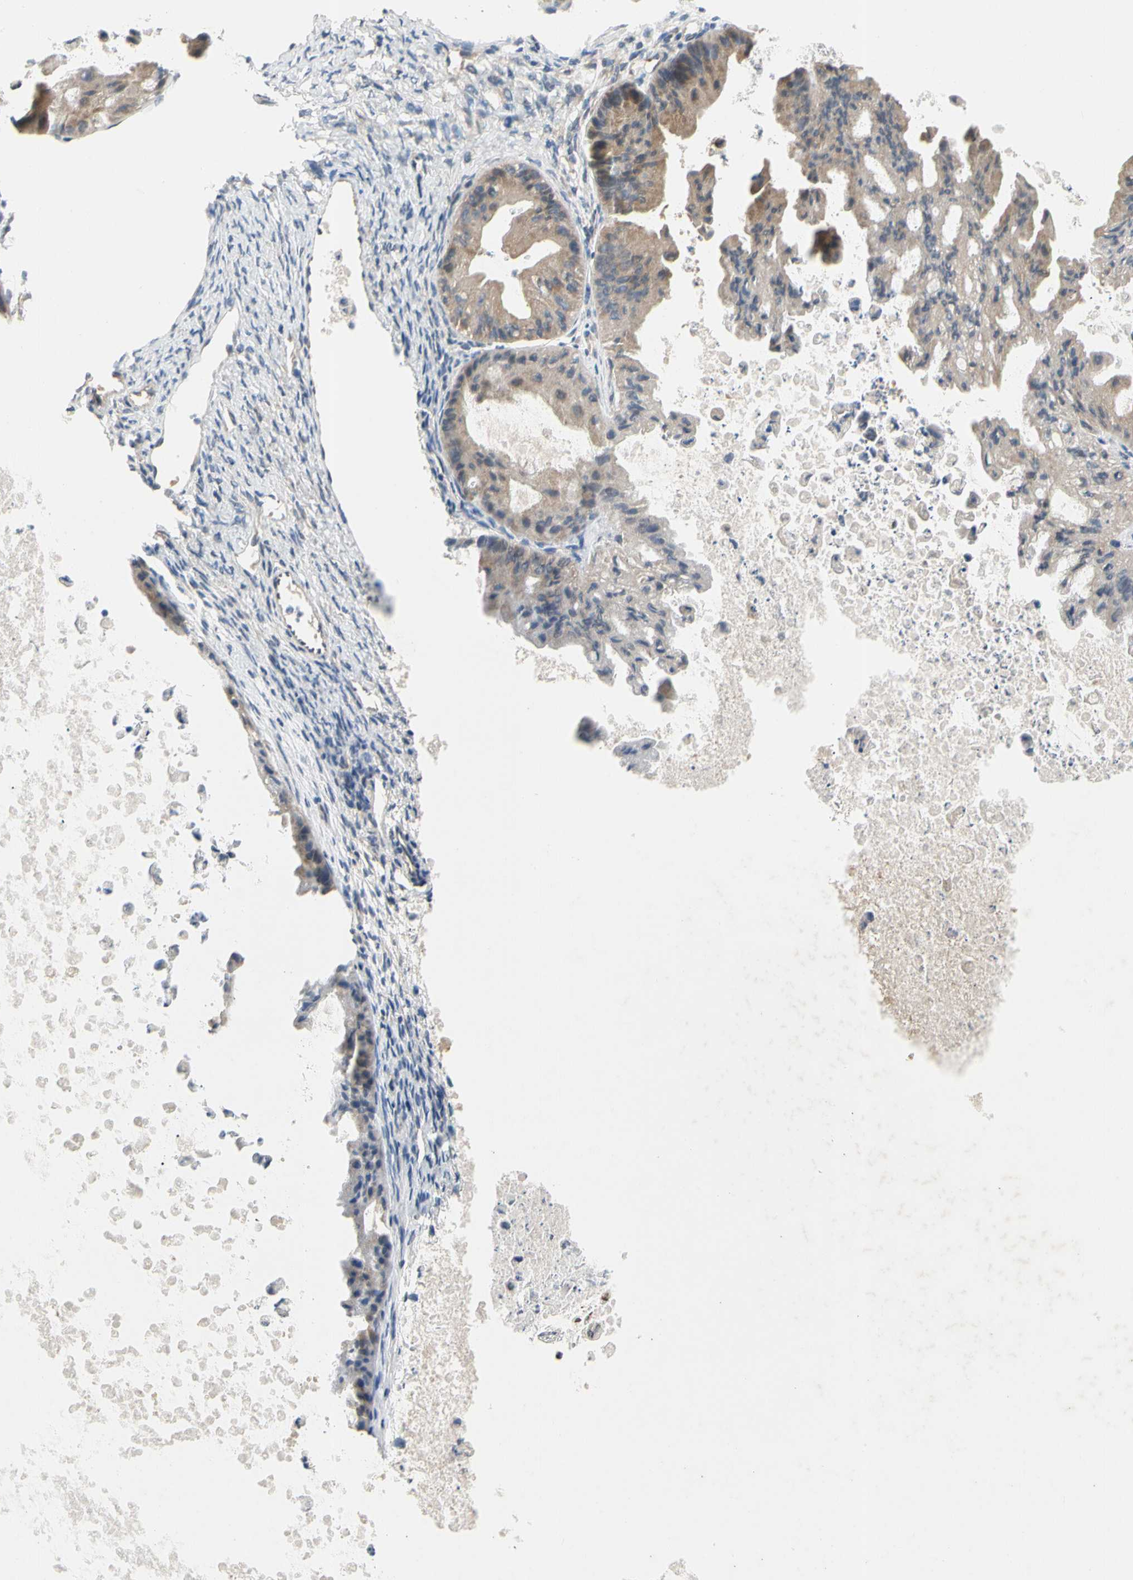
{"staining": {"intensity": "moderate", "quantity": ">75%", "location": "cytoplasmic/membranous"}, "tissue": "ovarian cancer", "cell_type": "Tumor cells", "image_type": "cancer", "snomed": [{"axis": "morphology", "description": "Cystadenocarcinoma, mucinous, NOS"}, {"axis": "topography", "description": "Ovary"}], "caption": "Protein analysis of ovarian cancer tissue shows moderate cytoplasmic/membranous staining in approximately >75% of tumor cells.", "gene": "KLHDC8B", "patient": {"sex": "female", "age": 37}}